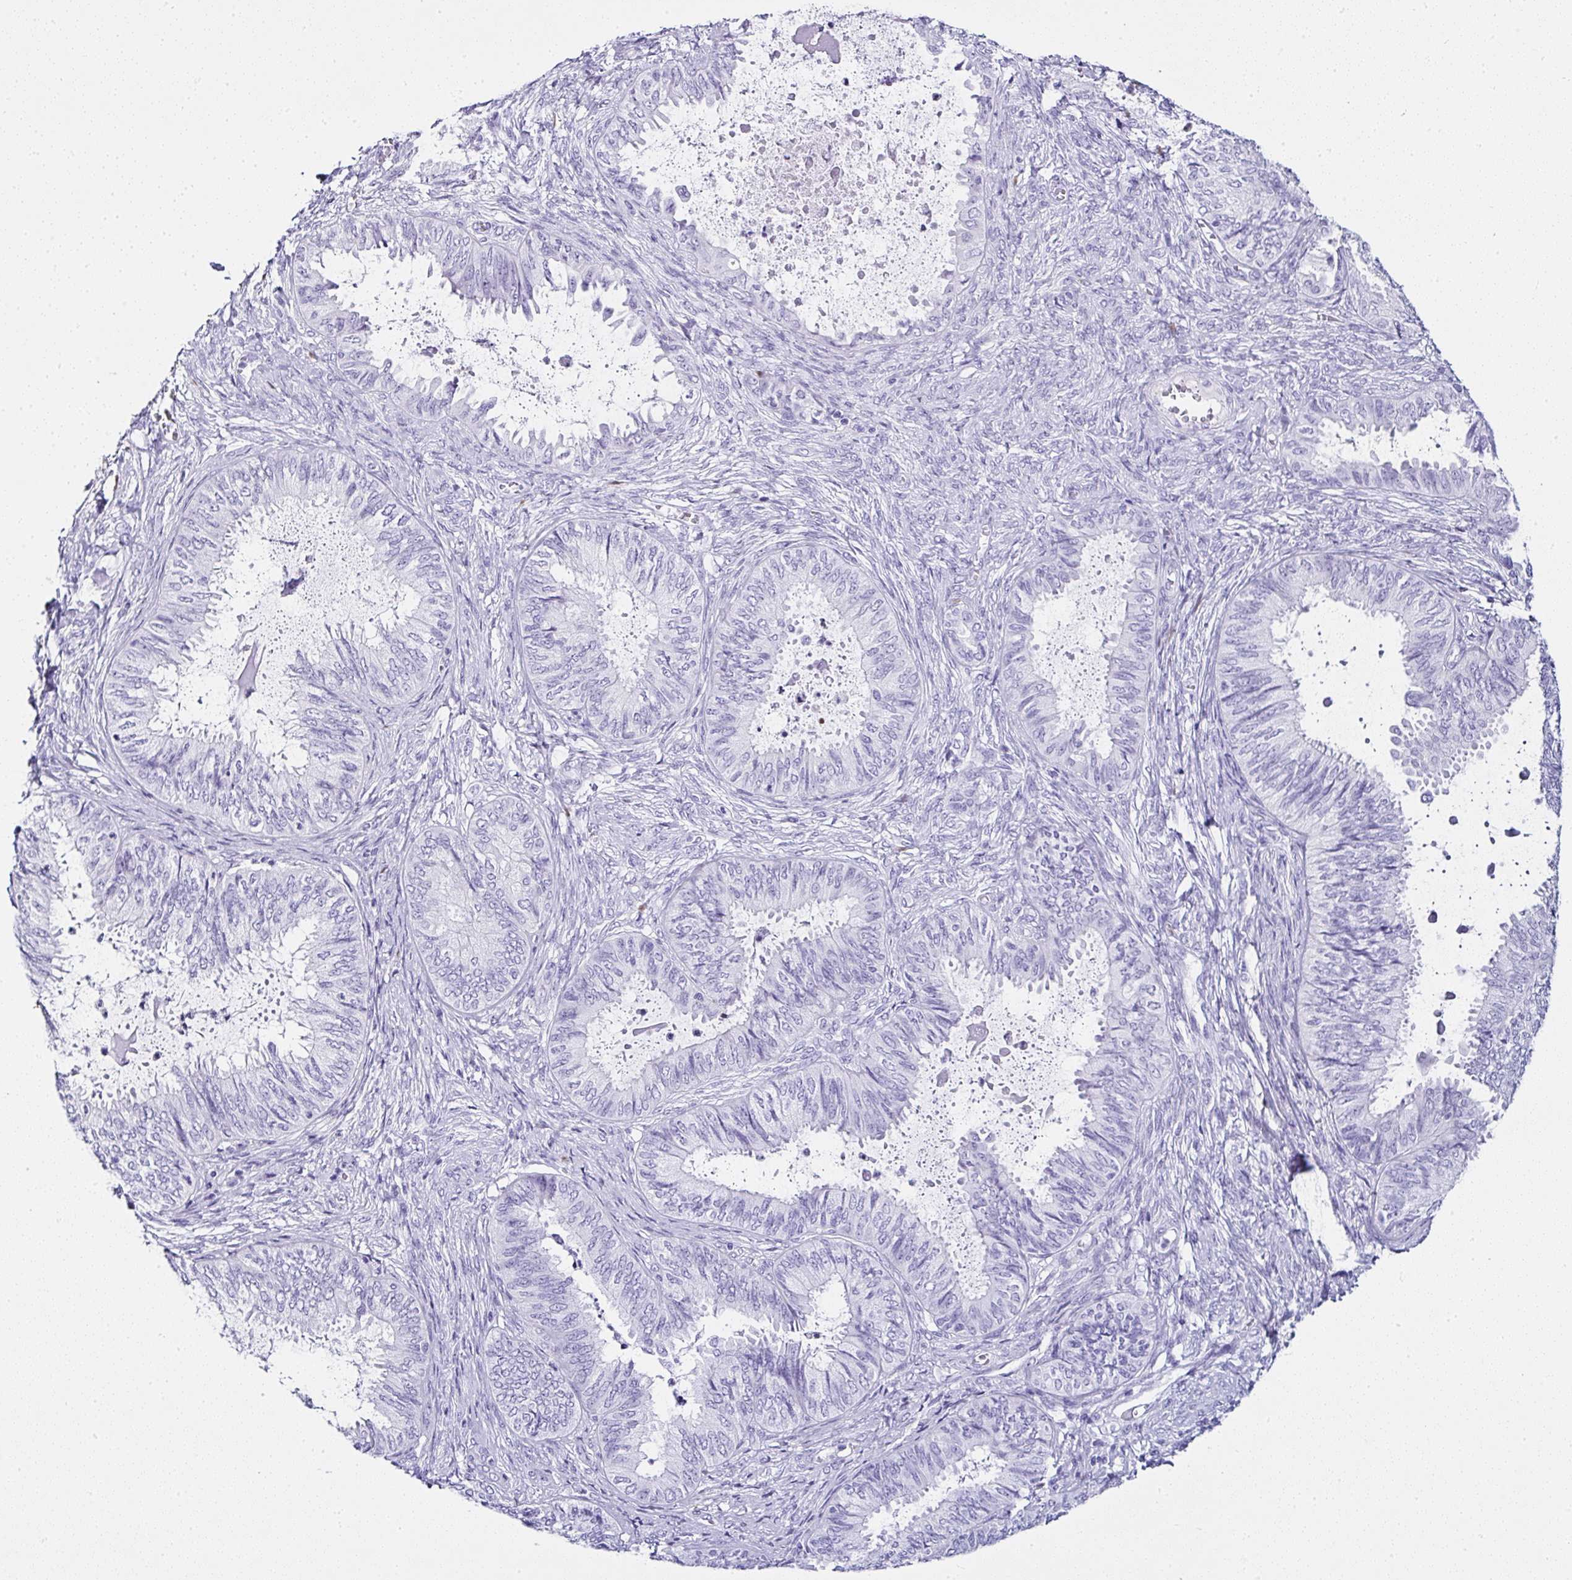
{"staining": {"intensity": "negative", "quantity": "none", "location": "none"}, "tissue": "ovarian cancer", "cell_type": "Tumor cells", "image_type": "cancer", "snomed": [{"axis": "morphology", "description": "Carcinoma, endometroid"}, {"axis": "topography", "description": "Ovary"}], "caption": "DAB immunohistochemical staining of human ovarian cancer (endometroid carcinoma) displays no significant staining in tumor cells.", "gene": "SERPINB3", "patient": {"sex": "female", "age": 70}}